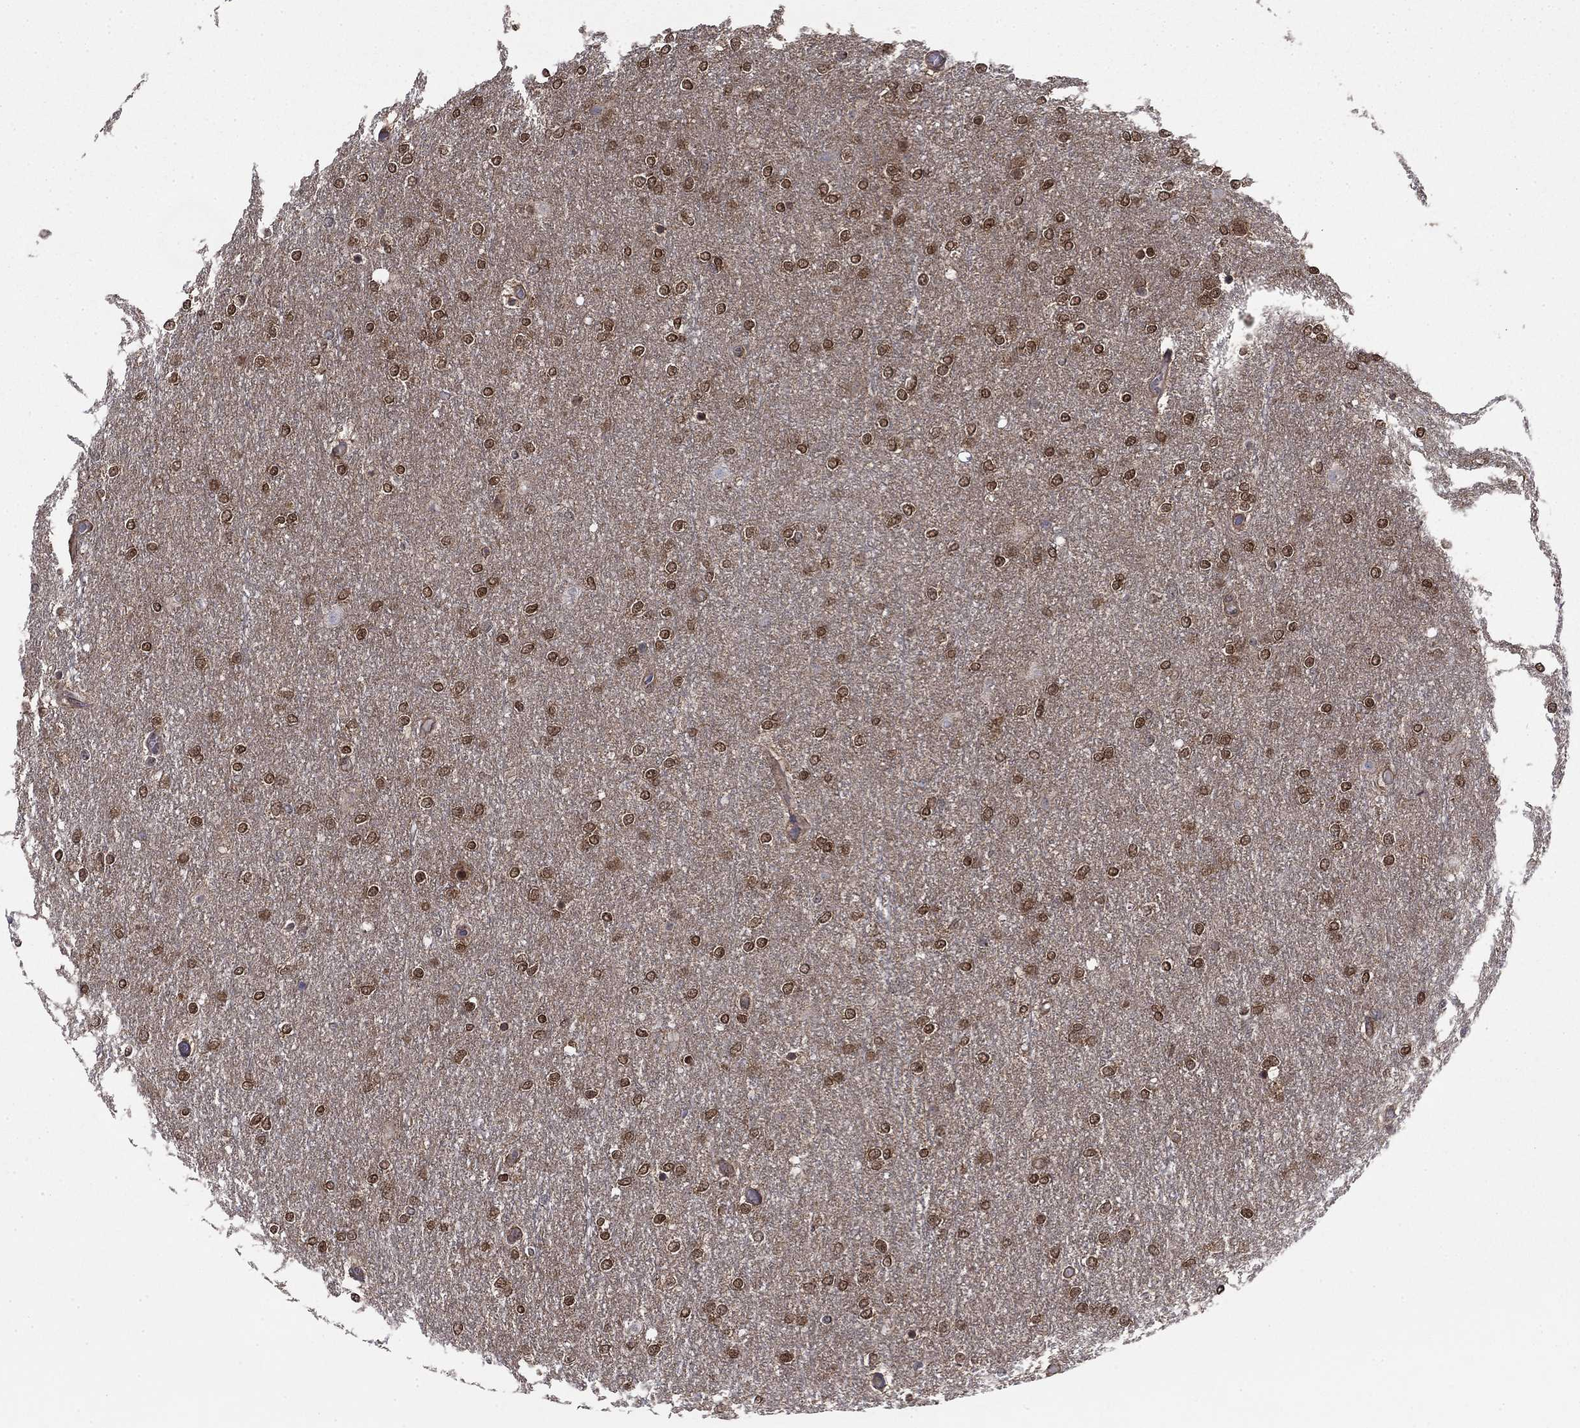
{"staining": {"intensity": "strong", "quantity": ">75%", "location": "nuclear"}, "tissue": "glioma", "cell_type": "Tumor cells", "image_type": "cancer", "snomed": [{"axis": "morphology", "description": "Glioma, malignant, High grade"}, {"axis": "topography", "description": "Brain"}], "caption": "An immunohistochemistry (IHC) photomicrograph of neoplastic tissue is shown. Protein staining in brown labels strong nuclear positivity in glioma within tumor cells.", "gene": "FKBP4", "patient": {"sex": "female", "age": 61}}